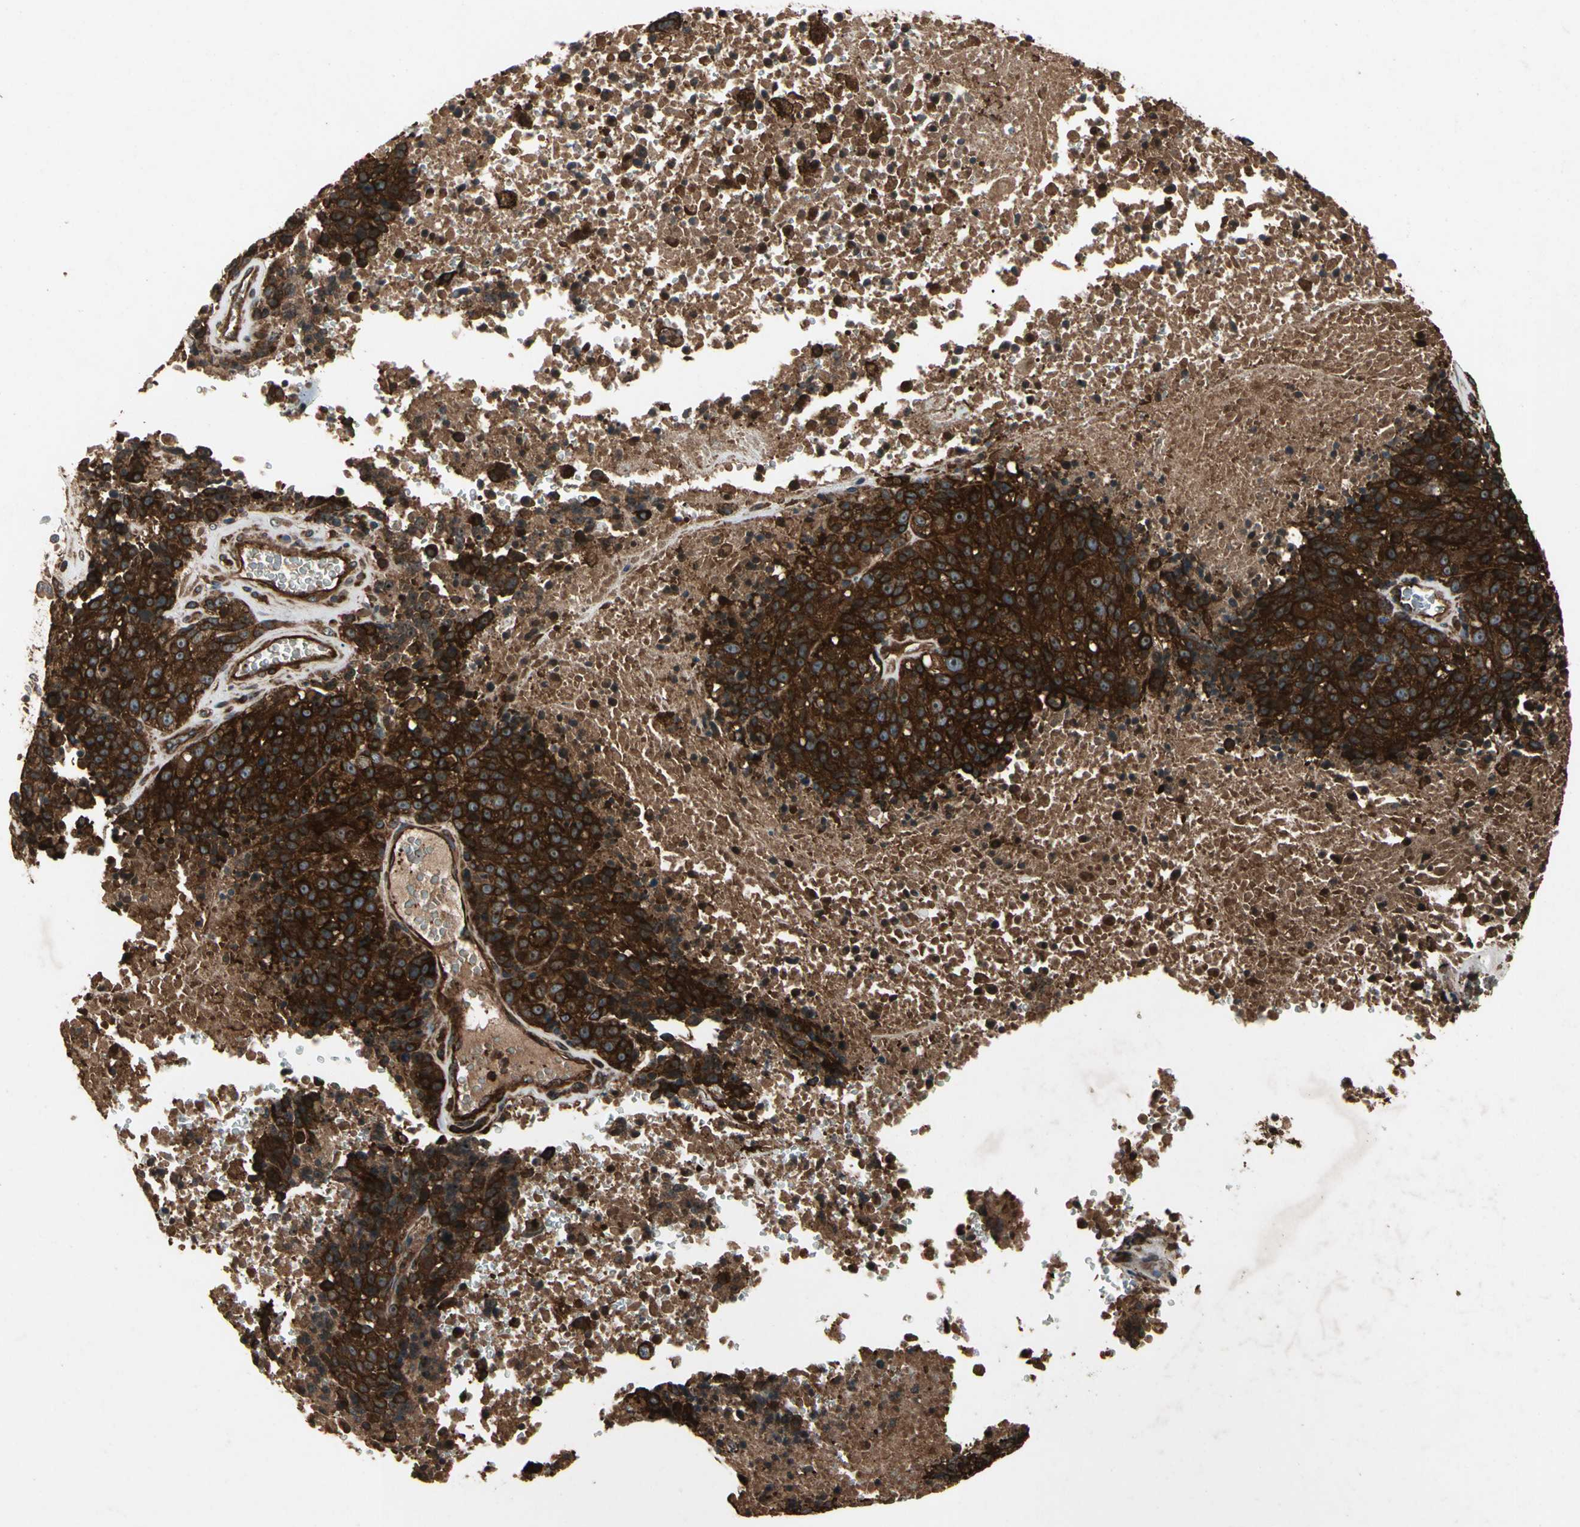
{"staining": {"intensity": "strong", "quantity": ">75%", "location": "cytoplasmic/membranous"}, "tissue": "melanoma", "cell_type": "Tumor cells", "image_type": "cancer", "snomed": [{"axis": "morphology", "description": "Malignant melanoma, Metastatic site"}, {"axis": "topography", "description": "Cerebral cortex"}], "caption": "Malignant melanoma (metastatic site) was stained to show a protein in brown. There is high levels of strong cytoplasmic/membranous expression in approximately >75% of tumor cells. (DAB (3,3'-diaminobenzidine) IHC with brightfield microscopy, high magnification).", "gene": "AGBL2", "patient": {"sex": "female", "age": 52}}